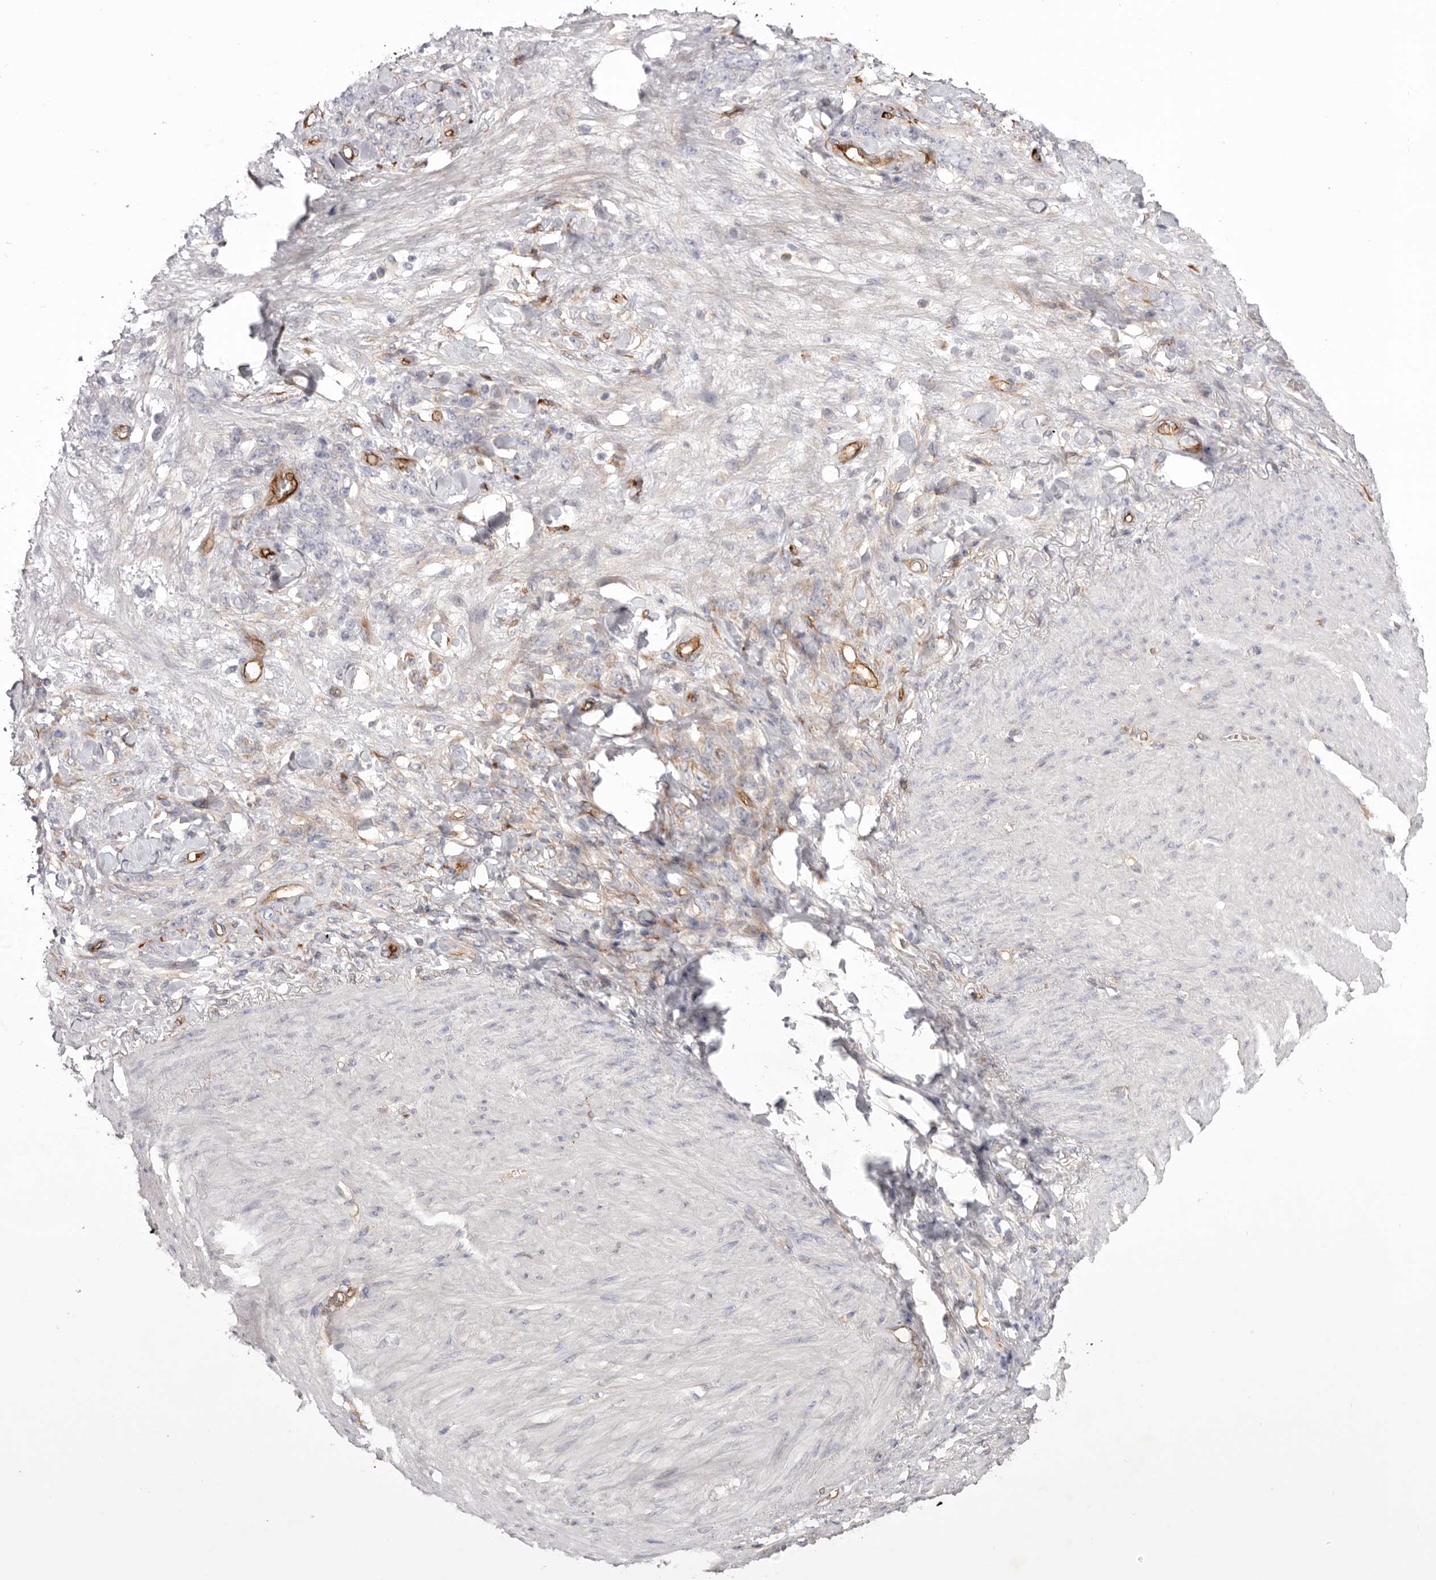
{"staining": {"intensity": "negative", "quantity": "none", "location": "none"}, "tissue": "stomach cancer", "cell_type": "Tumor cells", "image_type": "cancer", "snomed": [{"axis": "morphology", "description": "Normal tissue, NOS"}, {"axis": "morphology", "description": "Adenocarcinoma, NOS"}, {"axis": "topography", "description": "Stomach"}], "caption": "A histopathology image of adenocarcinoma (stomach) stained for a protein reveals no brown staining in tumor cells.", "gene": "LRRC66", "patient": {"sex": "male", "age": 82}}